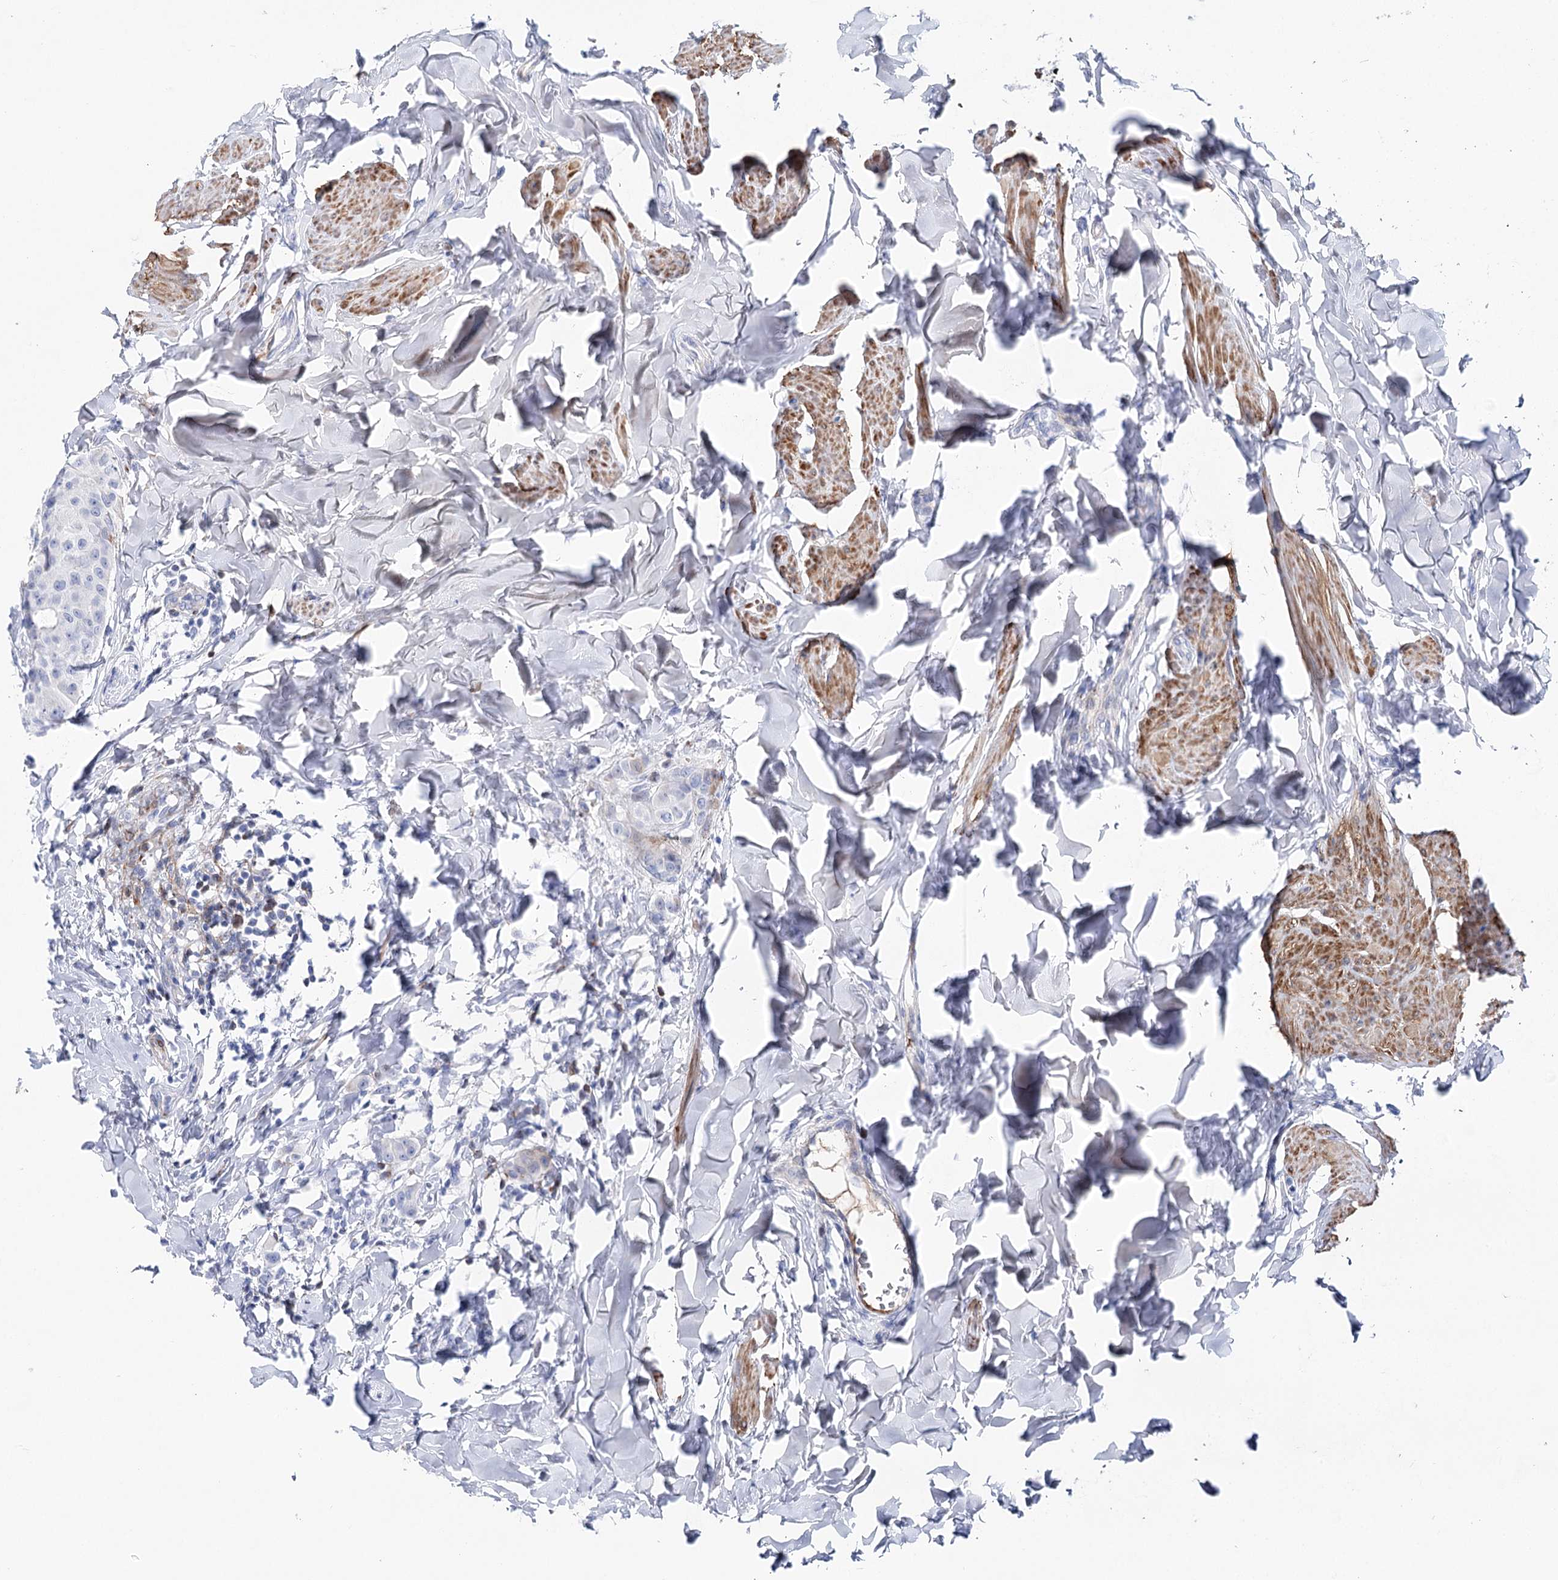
{"staining": {"intensity": "negative", "quantity": "none", "location": "none"}, "tissue": "breast cancer", "cell_type": "Tumor cells", "image_type": "cancer", "snomed": [{"axis": "morphology", "description": "Duct carcinoma"}, {"axis": "topography", "description": "Breast"}], "caption": "Immunohistochemical staining of intraductal carcinoma (breast) displays no significant staining in tumor cells.", "gene": "ANKRD23", "patient": {"sex": "female", "age": 40}}